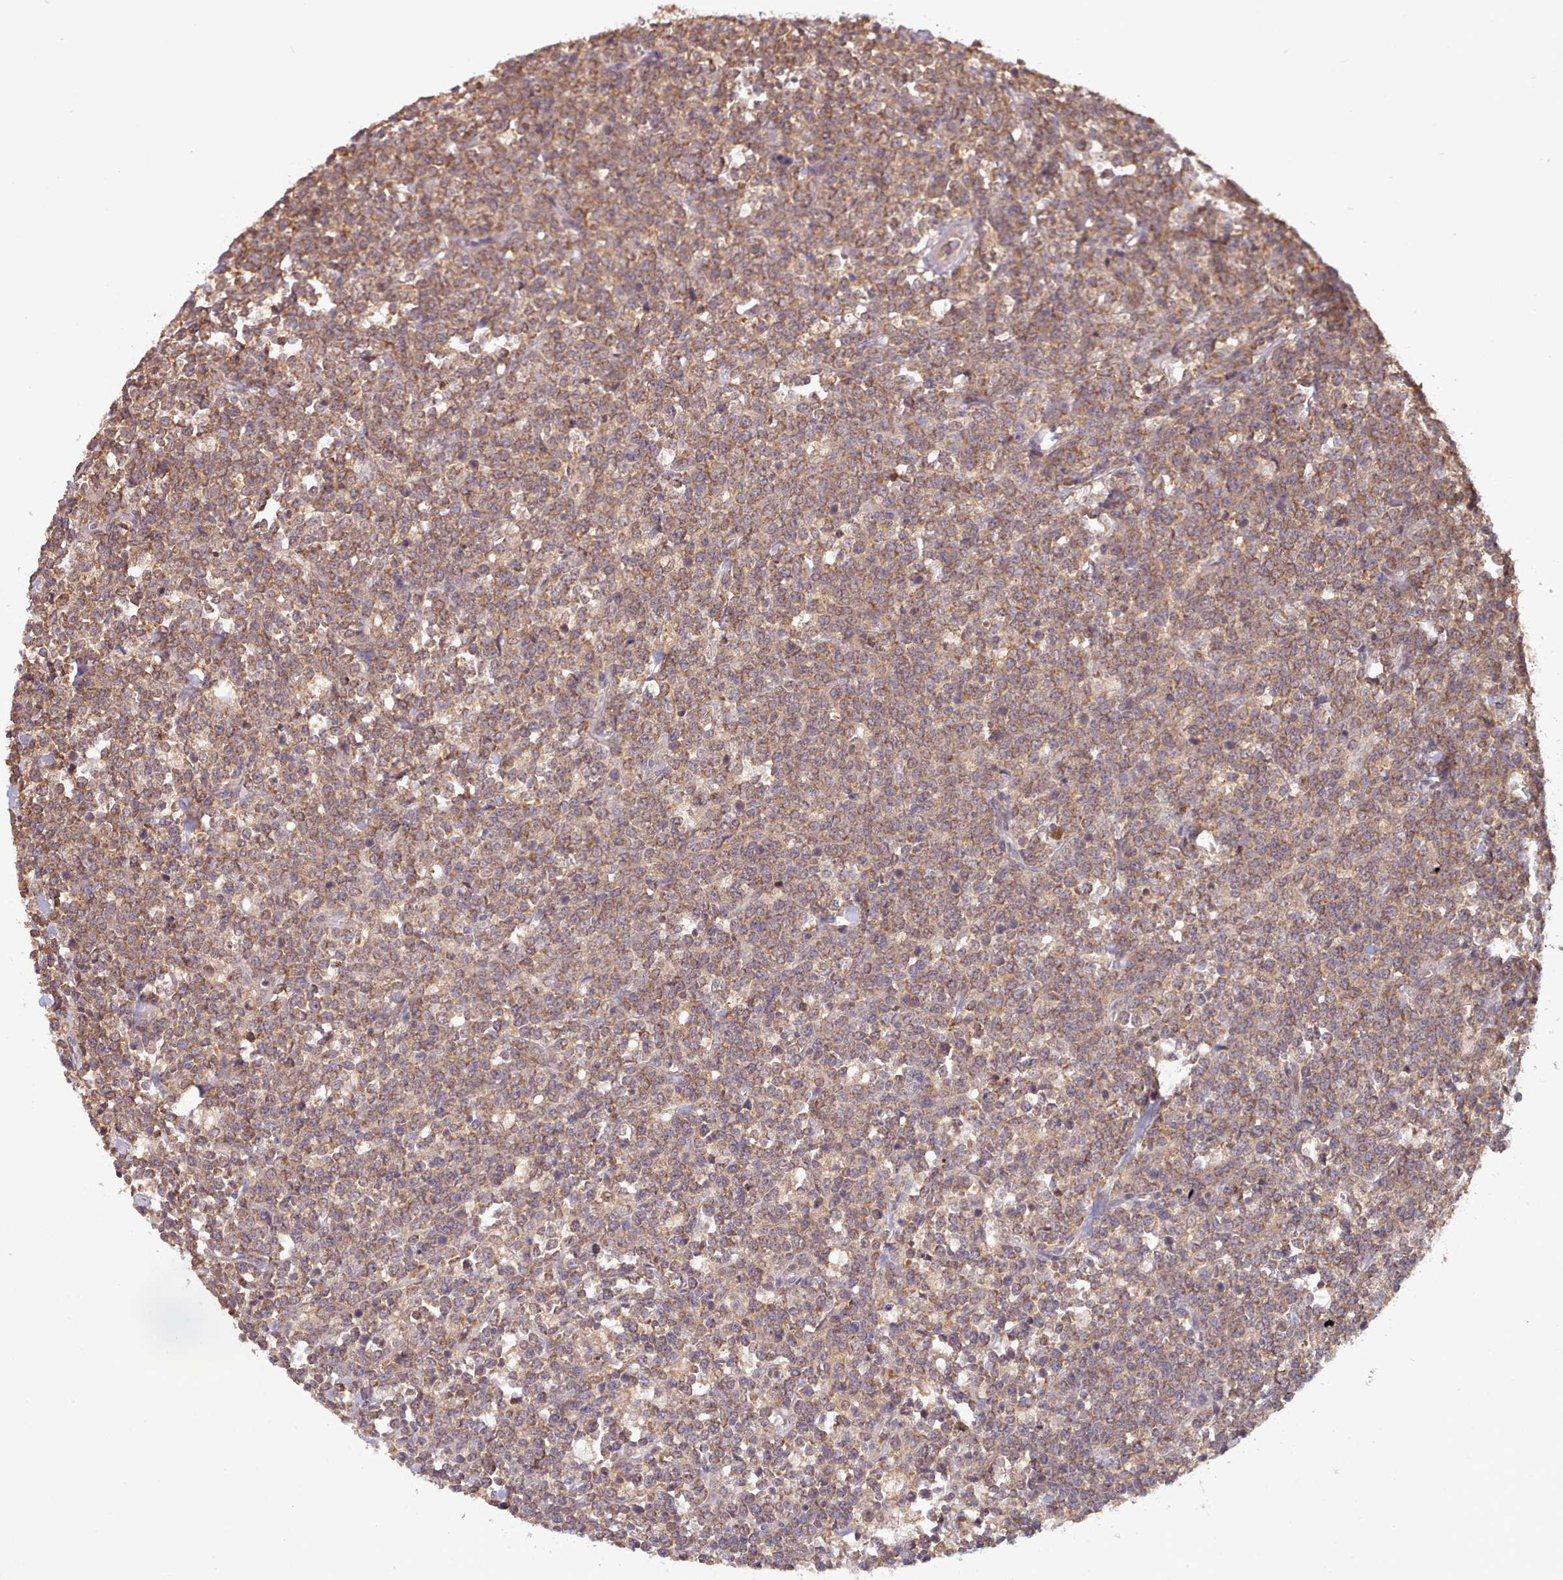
{"staining": {"intensity": "moderate", "quantity": ">75%", "location": "cytoplasmic/membranous"}, "tissue": "lymphoma", "cell_type": "Tumor cells", "image_type": "cancer", "snomed": [{"axis": "morphology", "description": "Malignant lymphoma, non-Hodgkin's type, High grade"}, {"axis": "topography", "description": "Small intestine"}], "caption": "IHC of human malignant lymphoma, non-Hodgkin's type (high-grade) reveals medium levels of moderate cytoplasmic/membranous staining in approximately >75% of tumor cells.", "gene": "PIP4P1", "patient": {"sex": "male", "age": 8}}